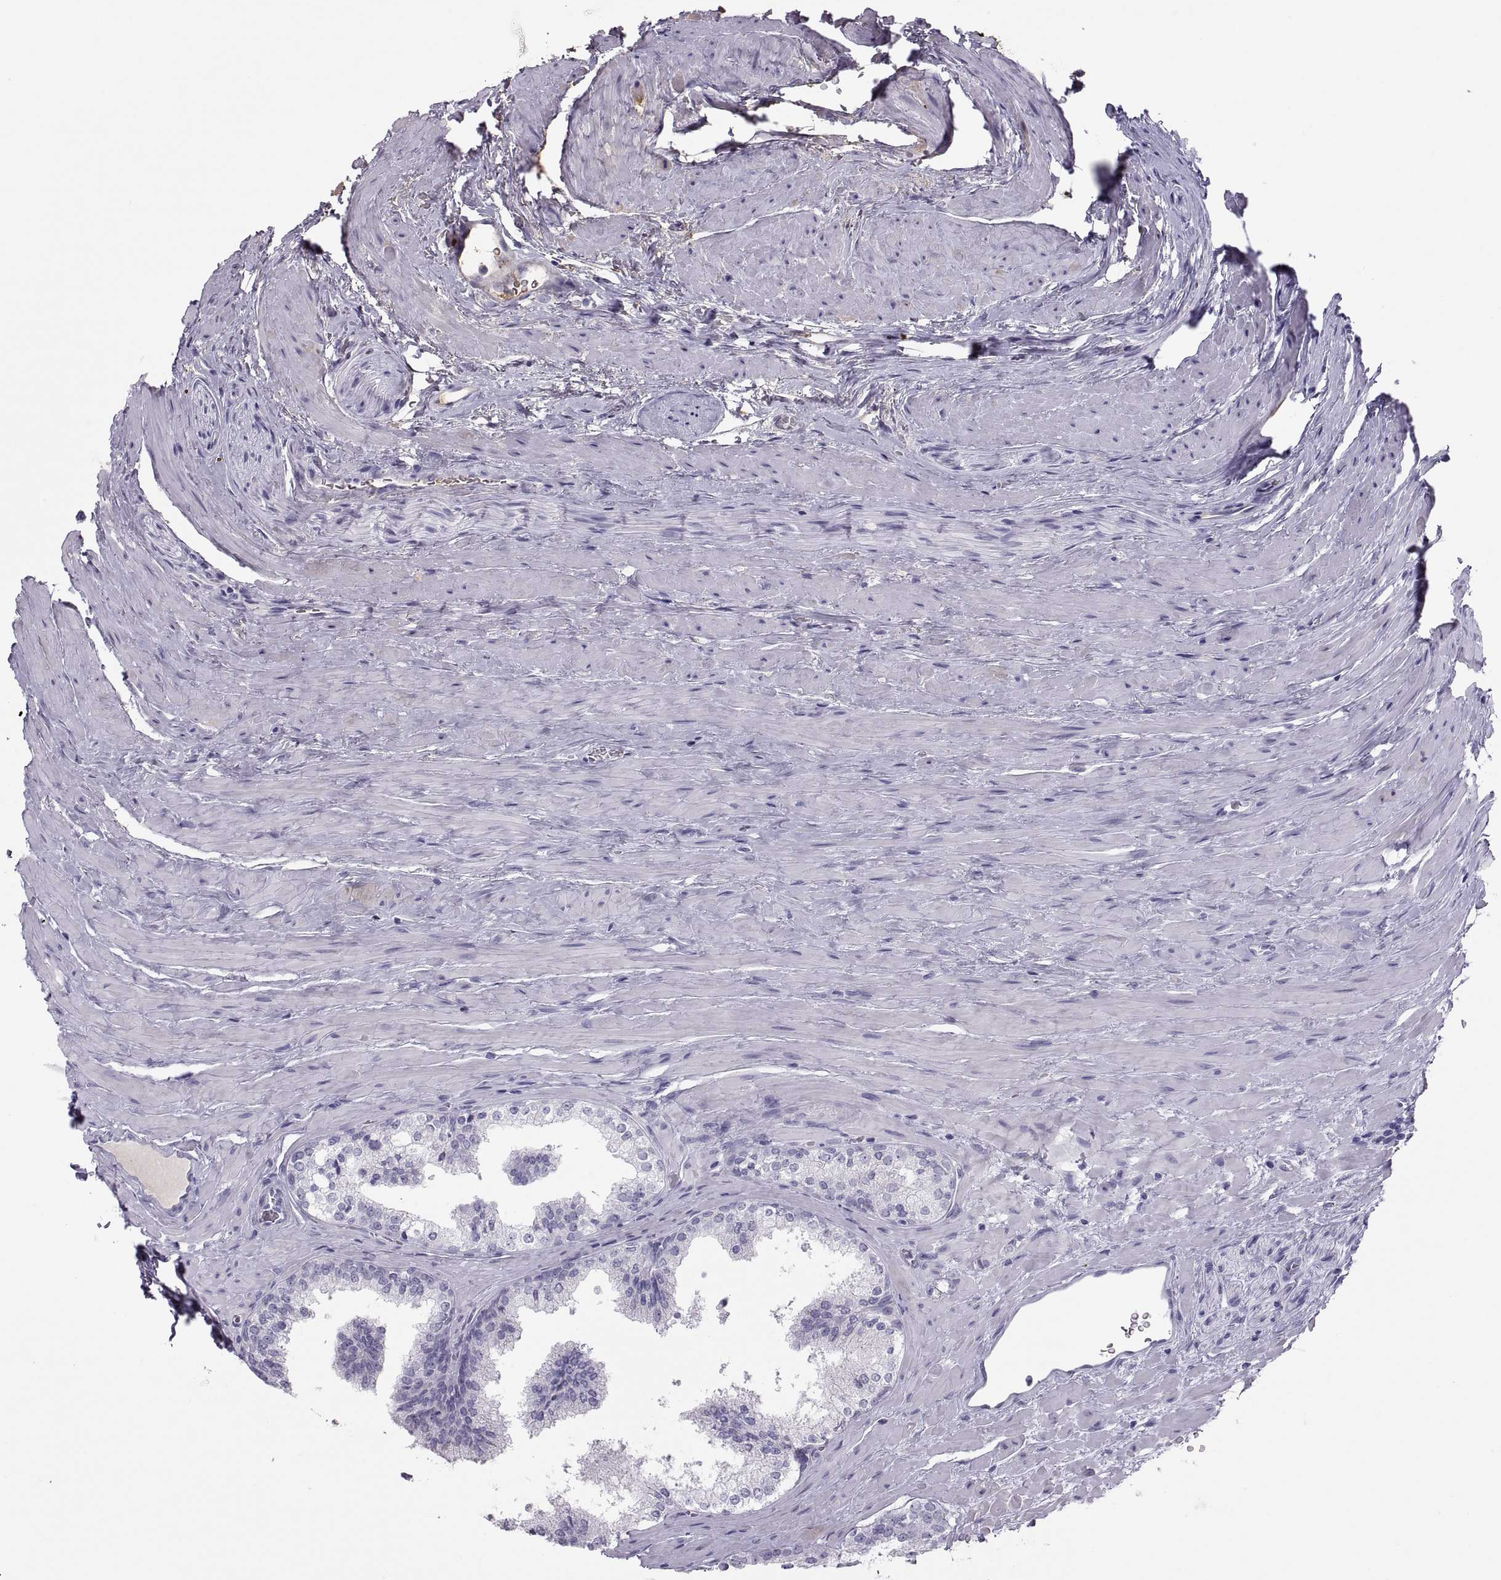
{"staining": {"intensity": "negative", "quantity": "none", "location": "none"}, "tissue": "prostate cancer", "cell_type": "Tumor cells", "image_type": "cancer", "snomed": [{"axis": "morphology", "description": "Adenocarcinoma, NOS"}, {"axis": "morphology", "description": "Adenocarcinoma, High grade"}, {"axis": "topography", "description": "Prostate"}], "caption": "A micrograph of prostate cancer stained for a protein shows no brown staining in tumor cells.", "gene": "SEMG1", "patient": {"sex": "male", "age": 62}}